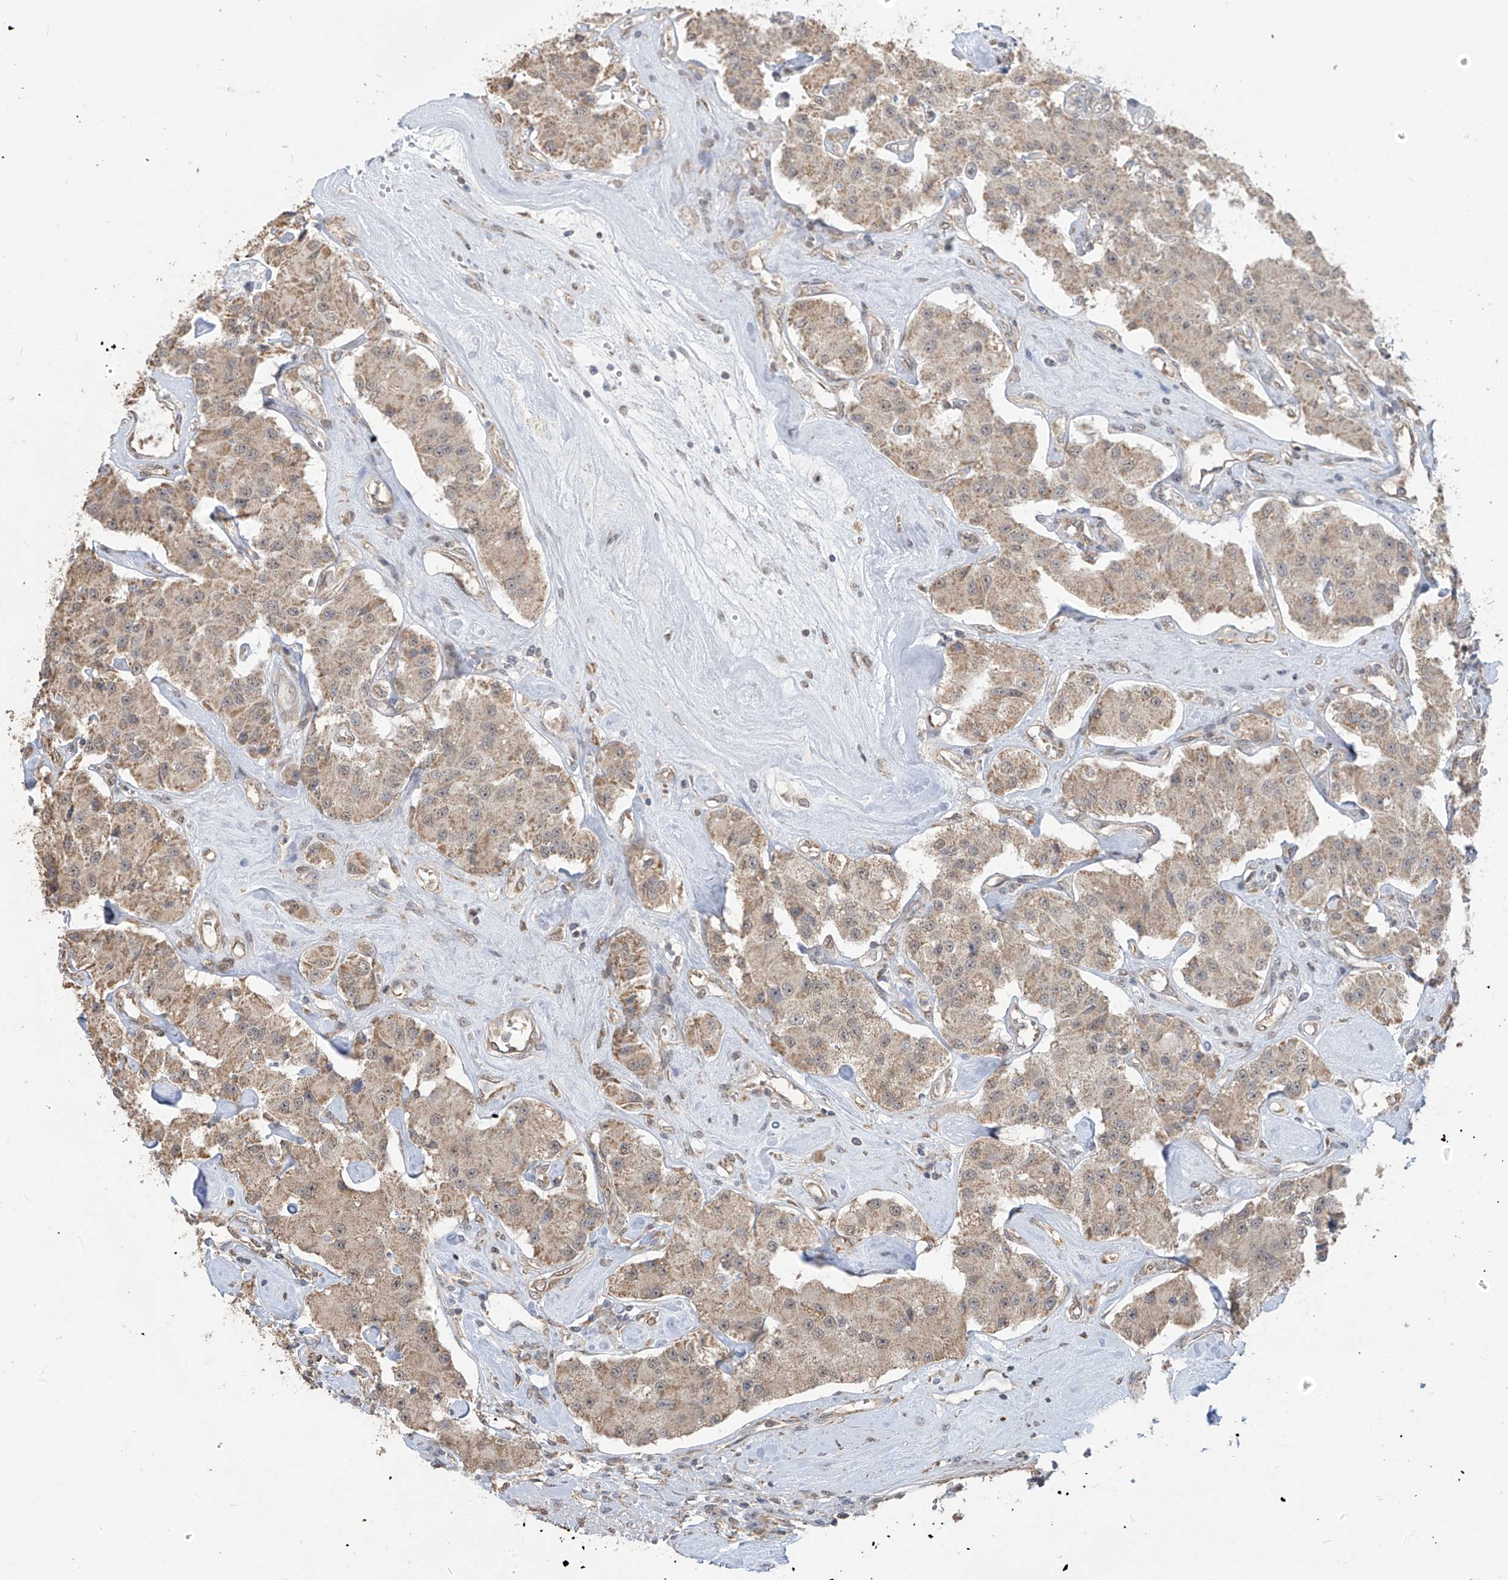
{"staining": {"intensity": "moderate", "quantity": "25%-75%", "location": "cytoplasmic/membranous,nuclear"}, "tissue": "carcinoid", "cell_type": "Tumor cells", "image_type": "cancer", "snomed": [{"axis": "morphology", "description": "Carcinoid, malignant, NOS"}, {"axis": "topography", "description": "Pancreas"}], "caption": "A histopathology image showing moderate cytoplasmic/membranous and nuclear staining in about 25%-75% of tumor cells in carcinoid, as visualized by brown immunohistochemical staining.", "gene": "KIAA1522", "patient": {"sex": "male", "age": 41}}